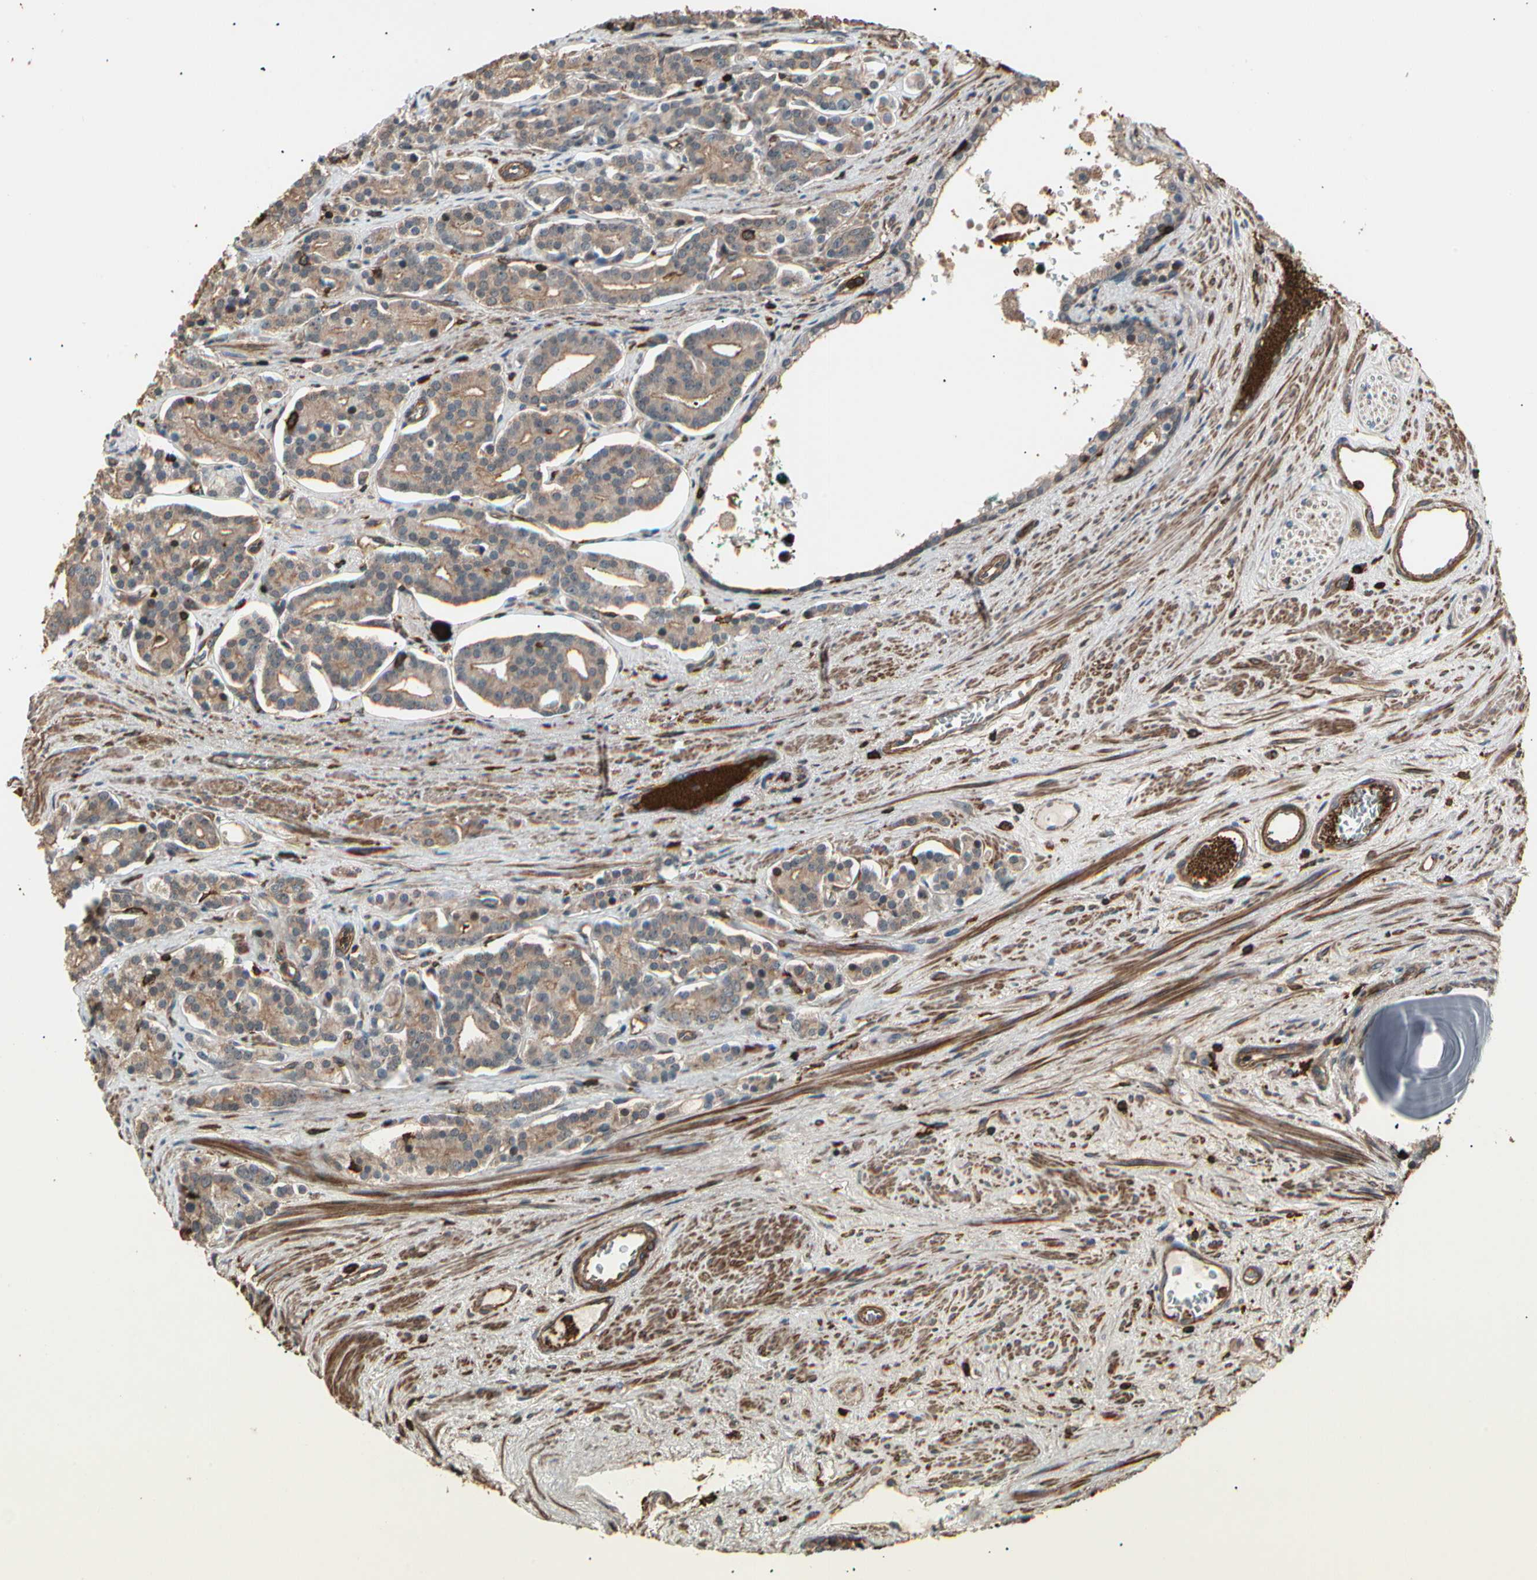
{"staining": {"intensity": "weak", "quantity": ">75%", "location": "cytoplasmic/membranous"}, "tissue": "prostate cancer", "cell_type": "Tumor cells", "image_type": "cancer", "snomed": [{"axis": "morphology", "description": "Adenocarcinoma, Low grade"}, {"axis": "topography", "description": "Prostate"}], "caption": "Immunohistochemistry (IHC) histopathology image of human low-grade adenocarcinoma (prostate) stained for a protein (brown), which reveals low levels of weak cytoplasmic/membranous staining in approximately >75% of tumor cells.", "gene": "MAPK13", "patient": {"sex": "male", "age": 63}}